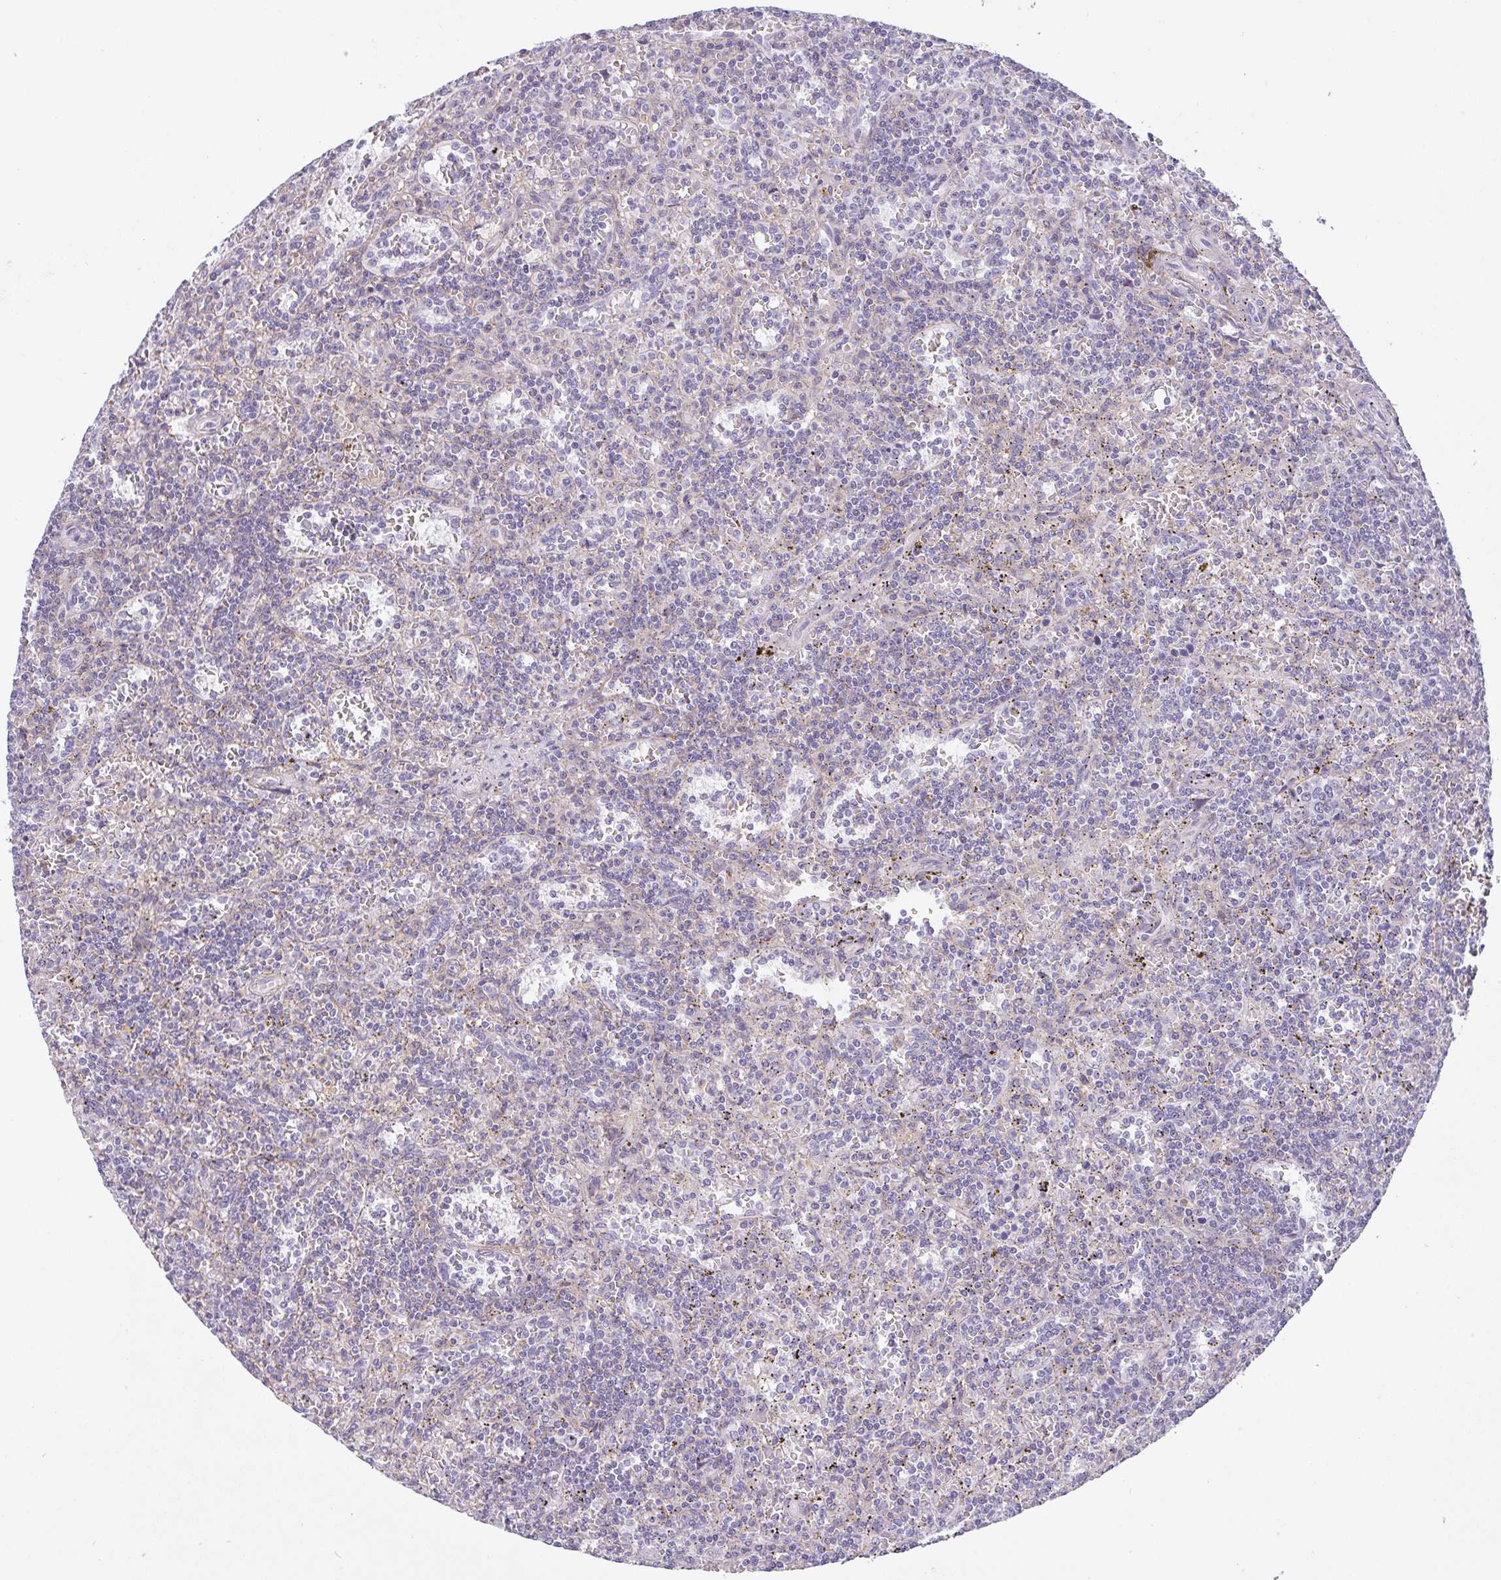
{"staining": {"intensity": "negative", "quantity": "none", "location": "none"}, "tissue": "lymphoma", "cell_type": "Tumor cells", "image_type": "cancer", "snomed": [{"axis": "morphology", "description": "Malignant lymphoma, non-Hodgkin's type, Low grade"}, {"axis": "topography", "description": "Spleen"}], "caption": "IHC of human low-grade malignant lymphoma, non-Hodgkin's type reveals no positivity in tumor cells.", "gene": "MXRA8", "patient": {"sex": "male", "age": 73}}